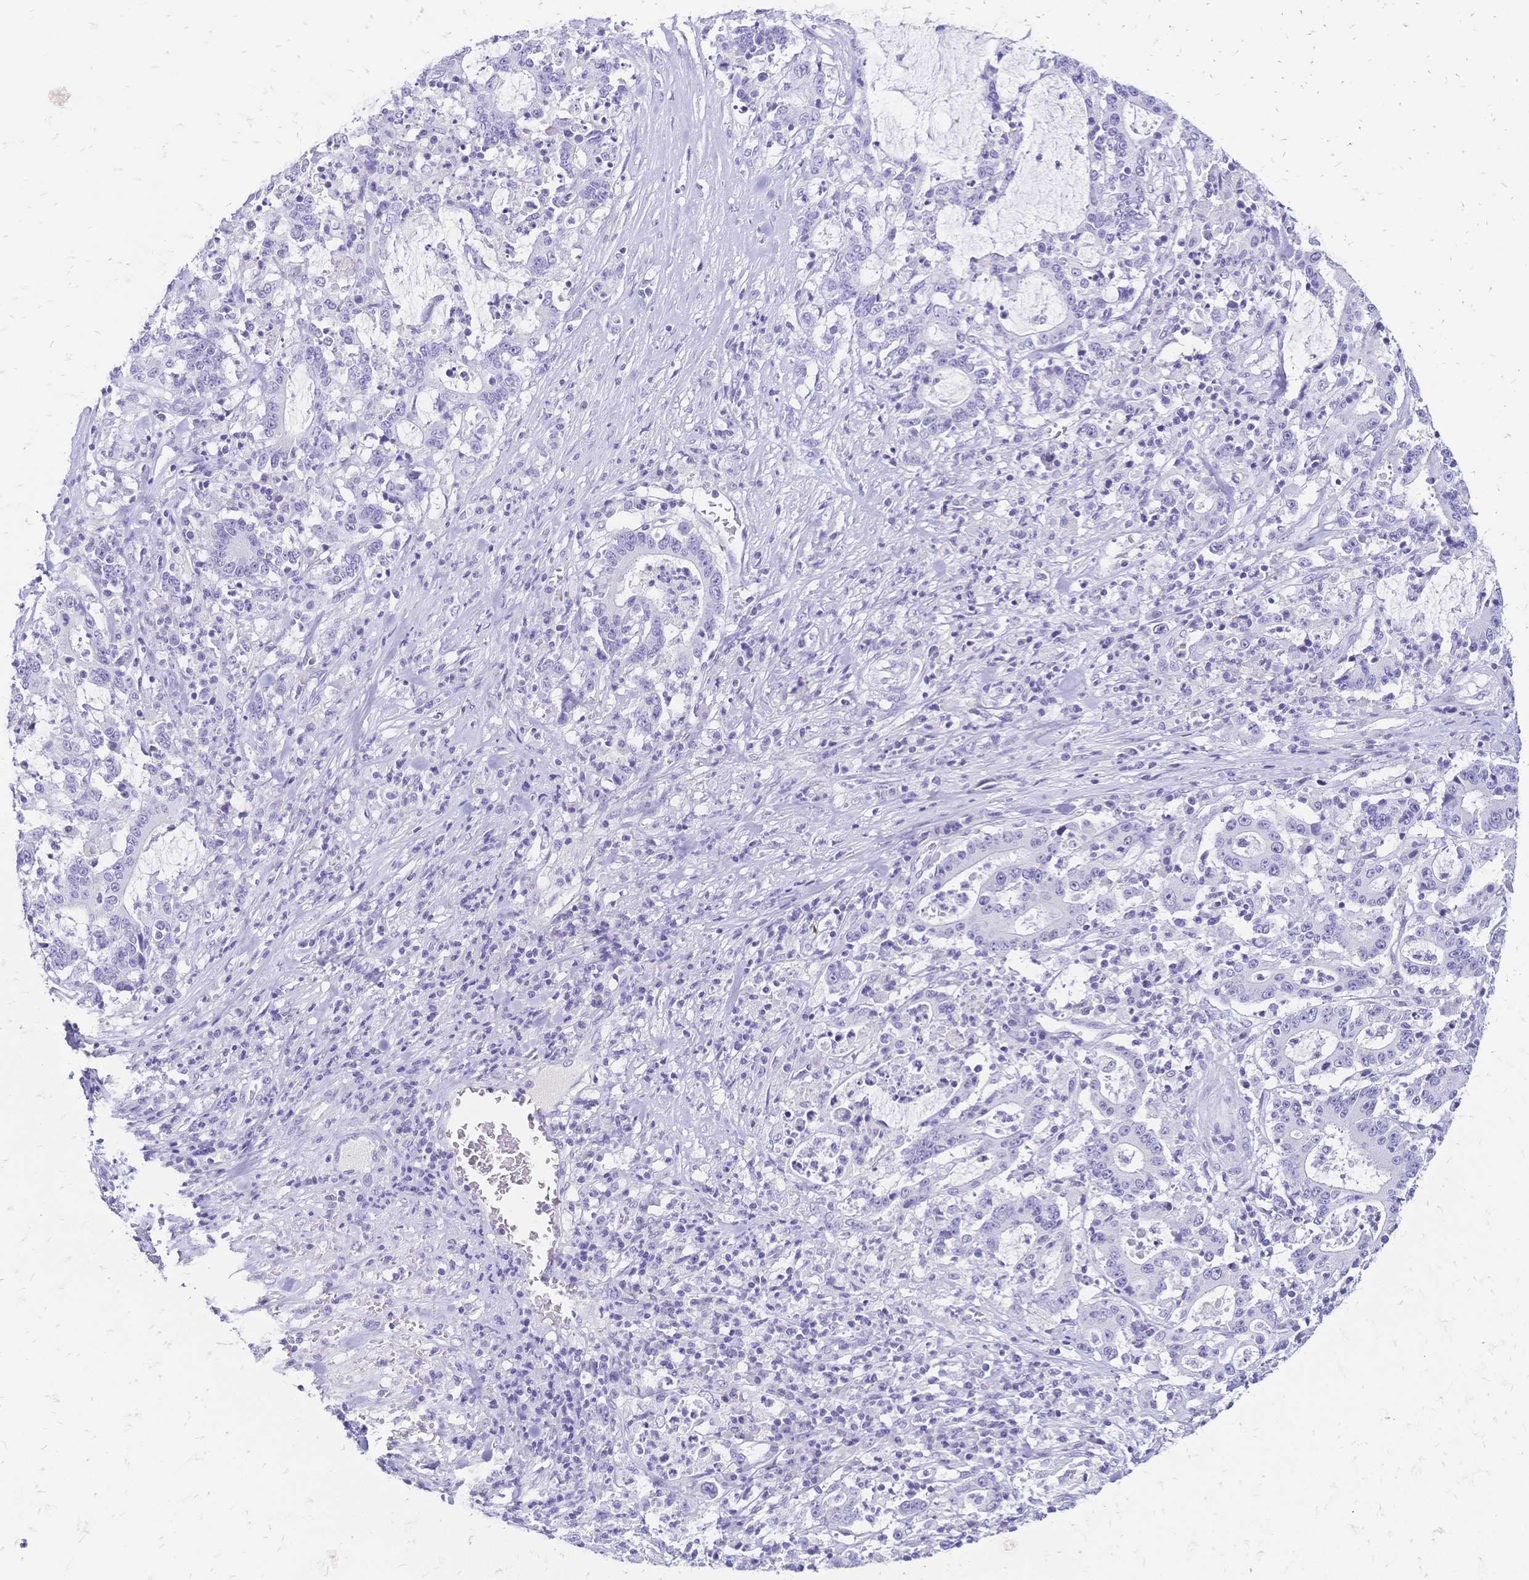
{"staining": {"intensity": "negative", "quantity": "none", "location": "none"}, "tissue": "stomach cancer", "cell_type": "Tumor cells", "image_type": "cancer", "snomed": [{"axis": "morphology", "description": "Adenocarcinoma, NOS"}, {"axis": "topography", "description": "Stomach, upper"}], "caption": "The immunohistochemistry histopathology image has no significant staining in tumor cells of stomach cancer (adenocarcinoma) tissue.", "gene": "FA2H", "patient": {"sex": "male", "age": 68}}